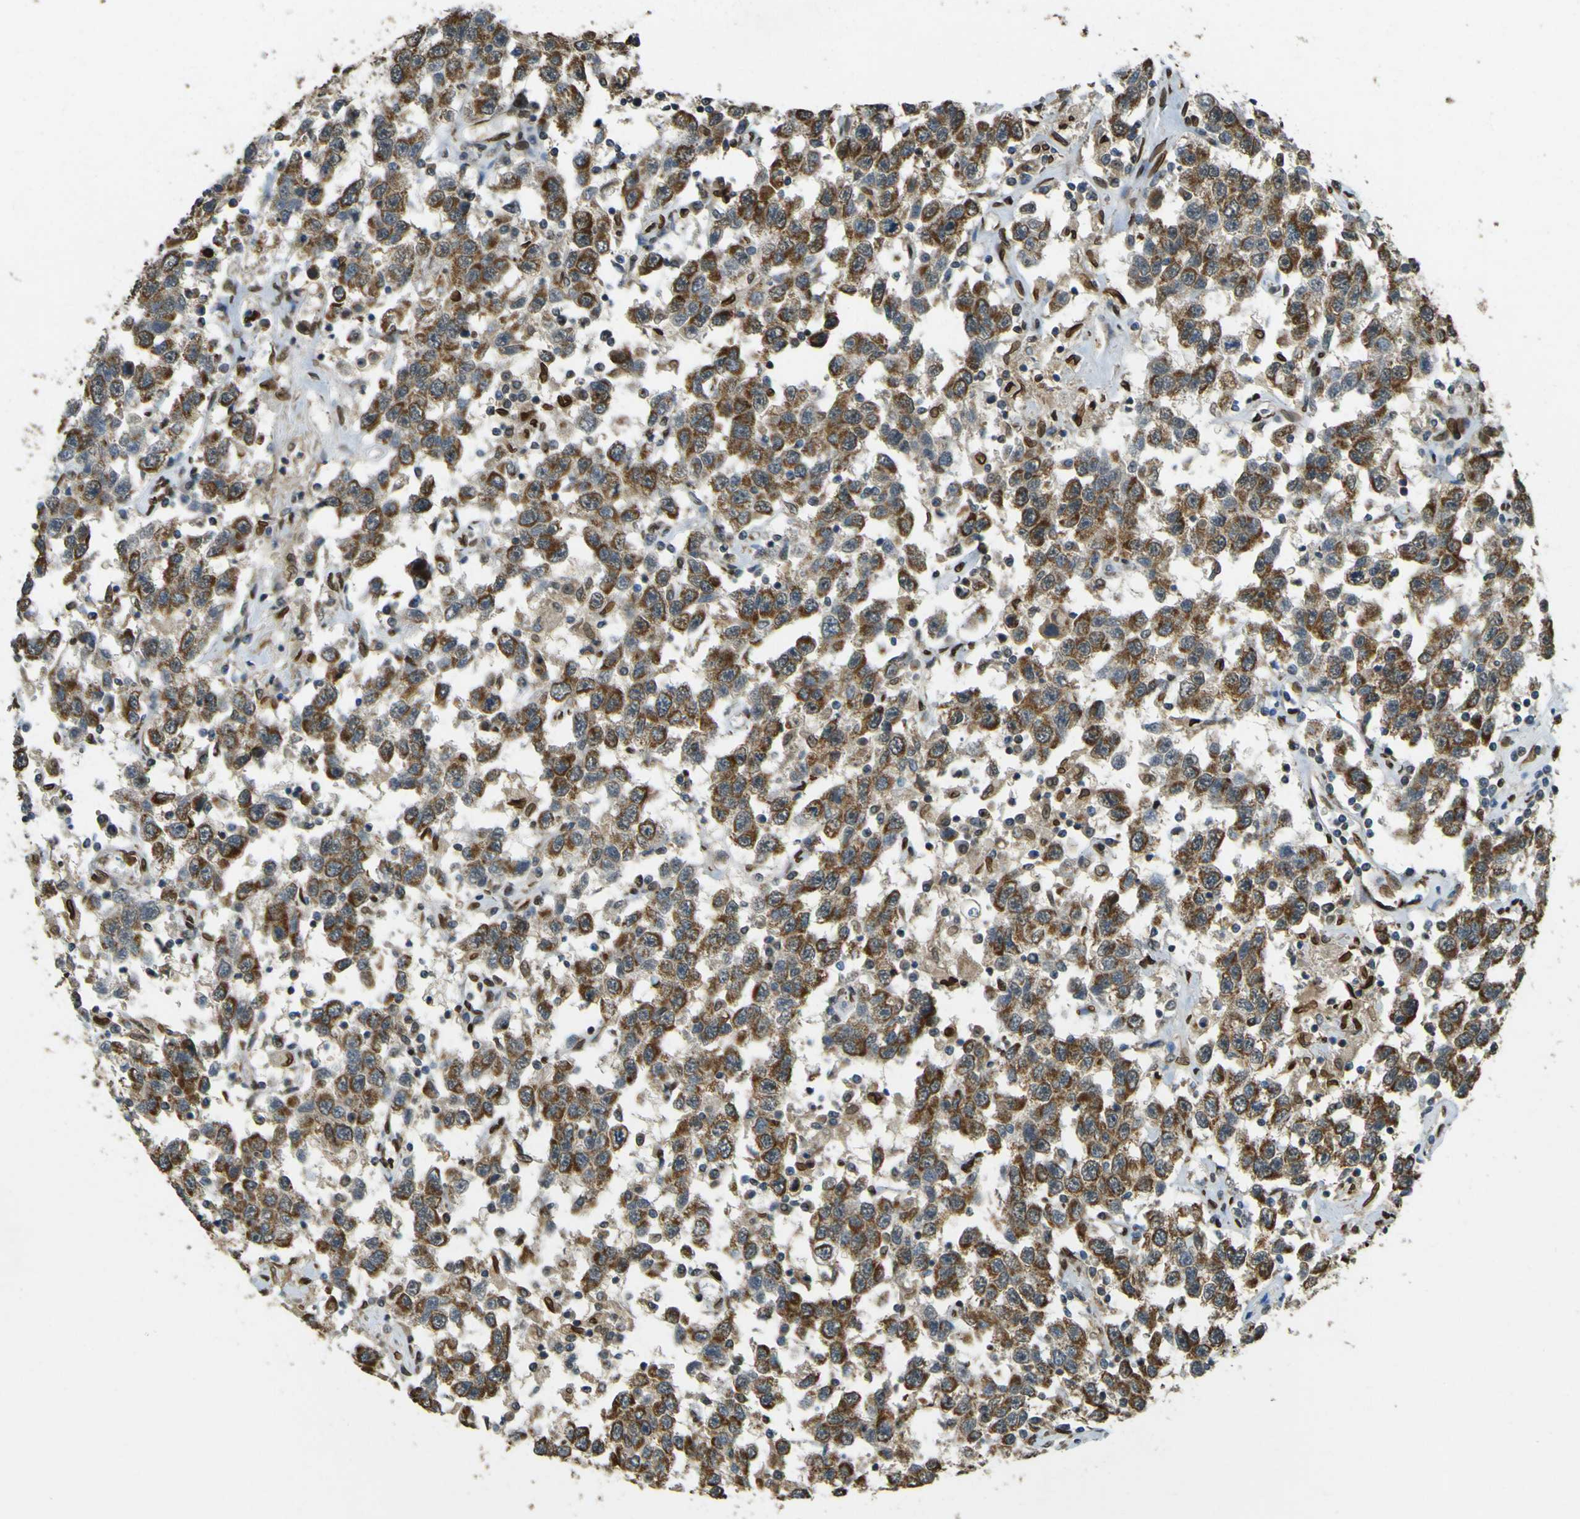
{"staining": {"intensity": "moderate", "quantity": ">75%", "location": "cytoplasmic/membranous"}, "tissue": "testis cancer", "cell_type": "Tumor cells", "image_type": "cancer", "snomed": [{"axis": "morphology", "description": "Seminoma, NOS"}, {"axis": "topography", "description": "Testis"}], "caption": "Testis seminoma stained with DAB IHC shows medium levels of moderate cytoplasmic/membranous positivity in about >75% of tumor cells.", "gene": "GALNT1", "patient": {"sex": "male", "age": 41}}